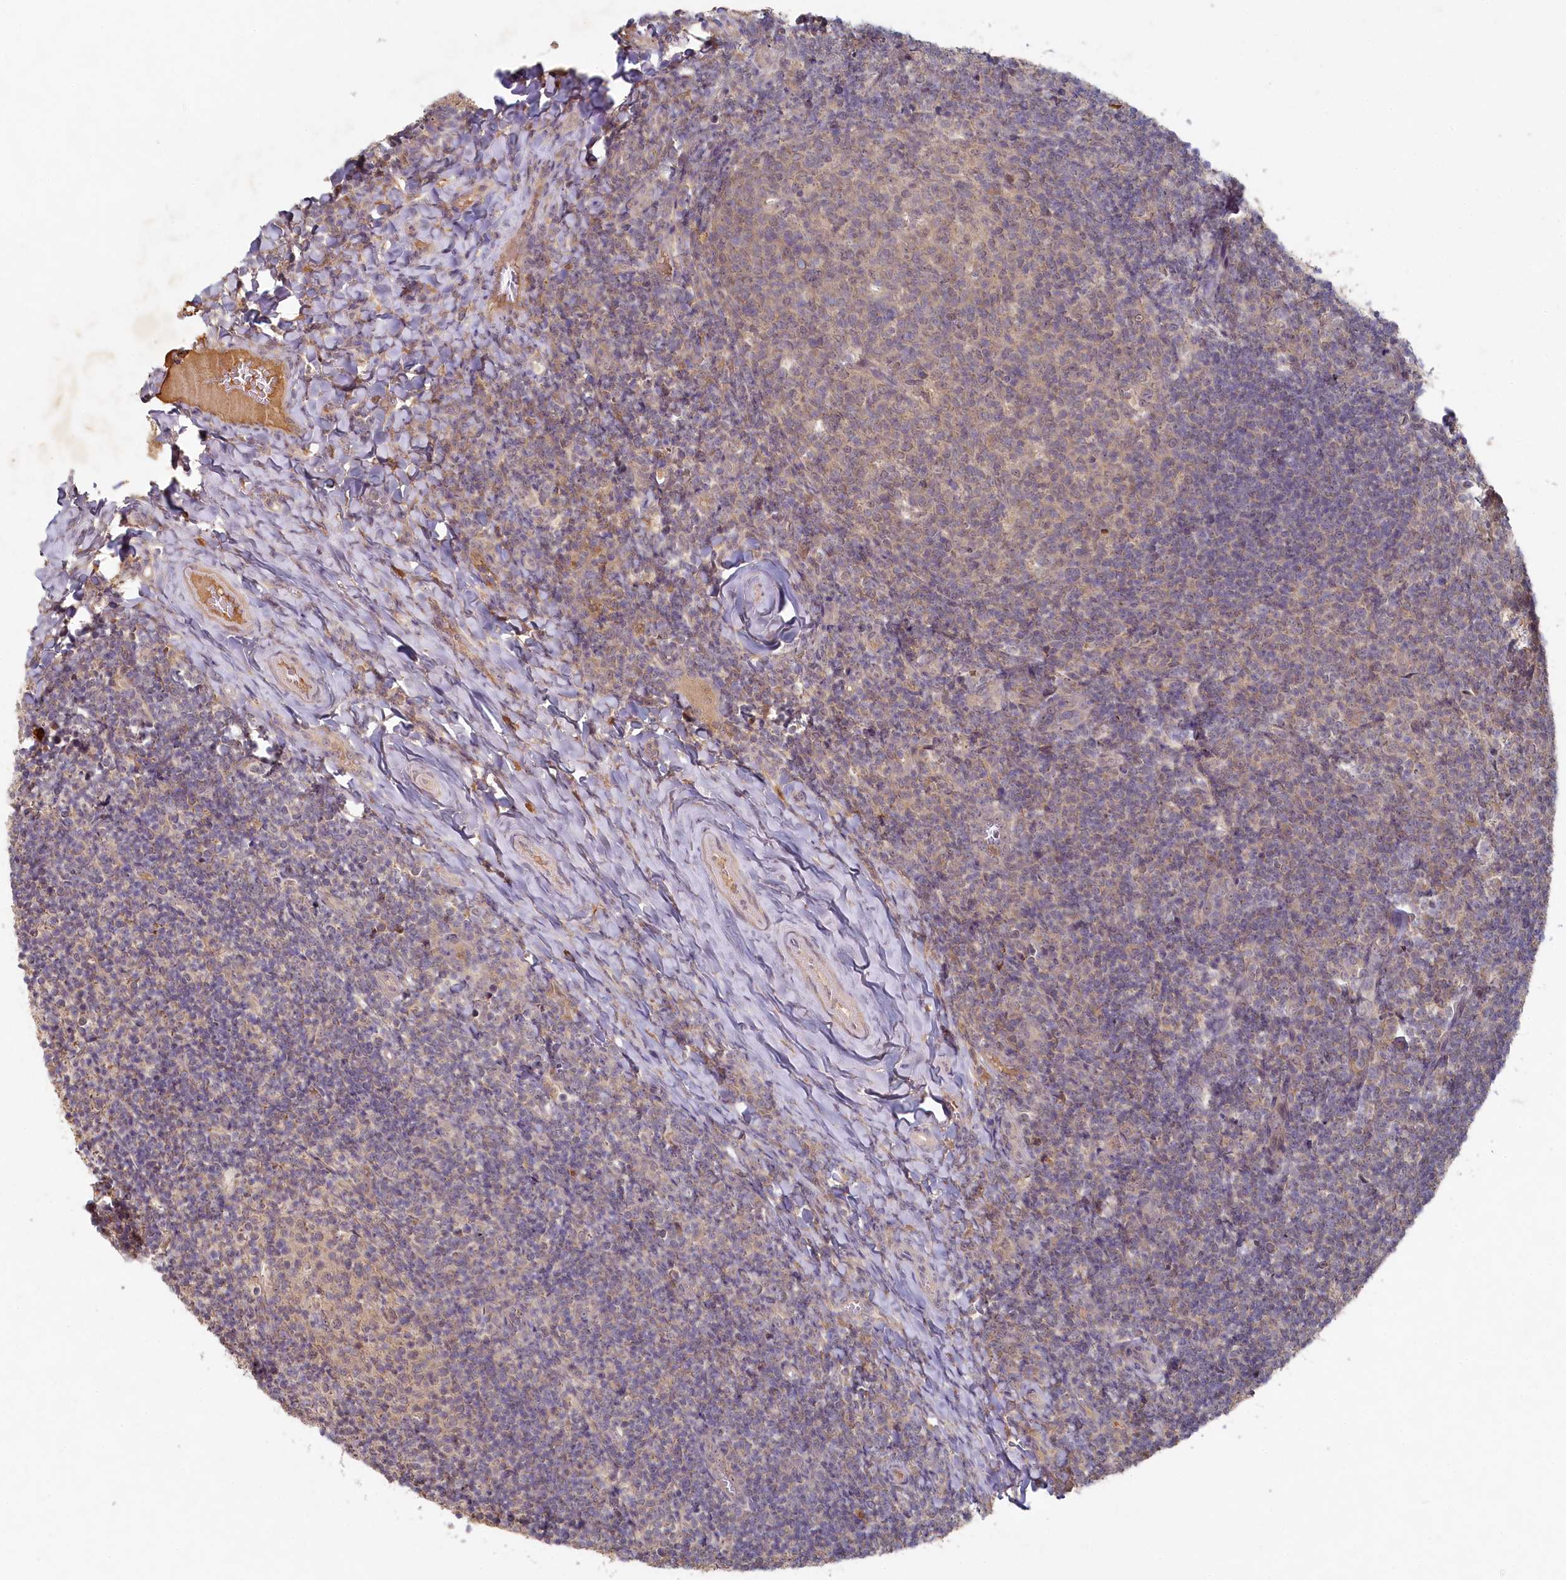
{"staining": {"intensity": "weak", "quantity": ">75%", "location": "cytoplasmic/membranous"}, "tissue": "tonsil", "cell_type": "Germinal center cells", "image_type": "normal", "snomed": [{"axis": "morphology", "description": "Normal tissue, NOS"}, {"axis": "topography", "description": "Tonsil"}], "caption": "Germinal center cells reveal weak cytoplasmic/membranous positivity in approximately >75% of cells in normal tonsil.", "gene": "HERC3", "patient": {"sex": "female", "age": 10}}